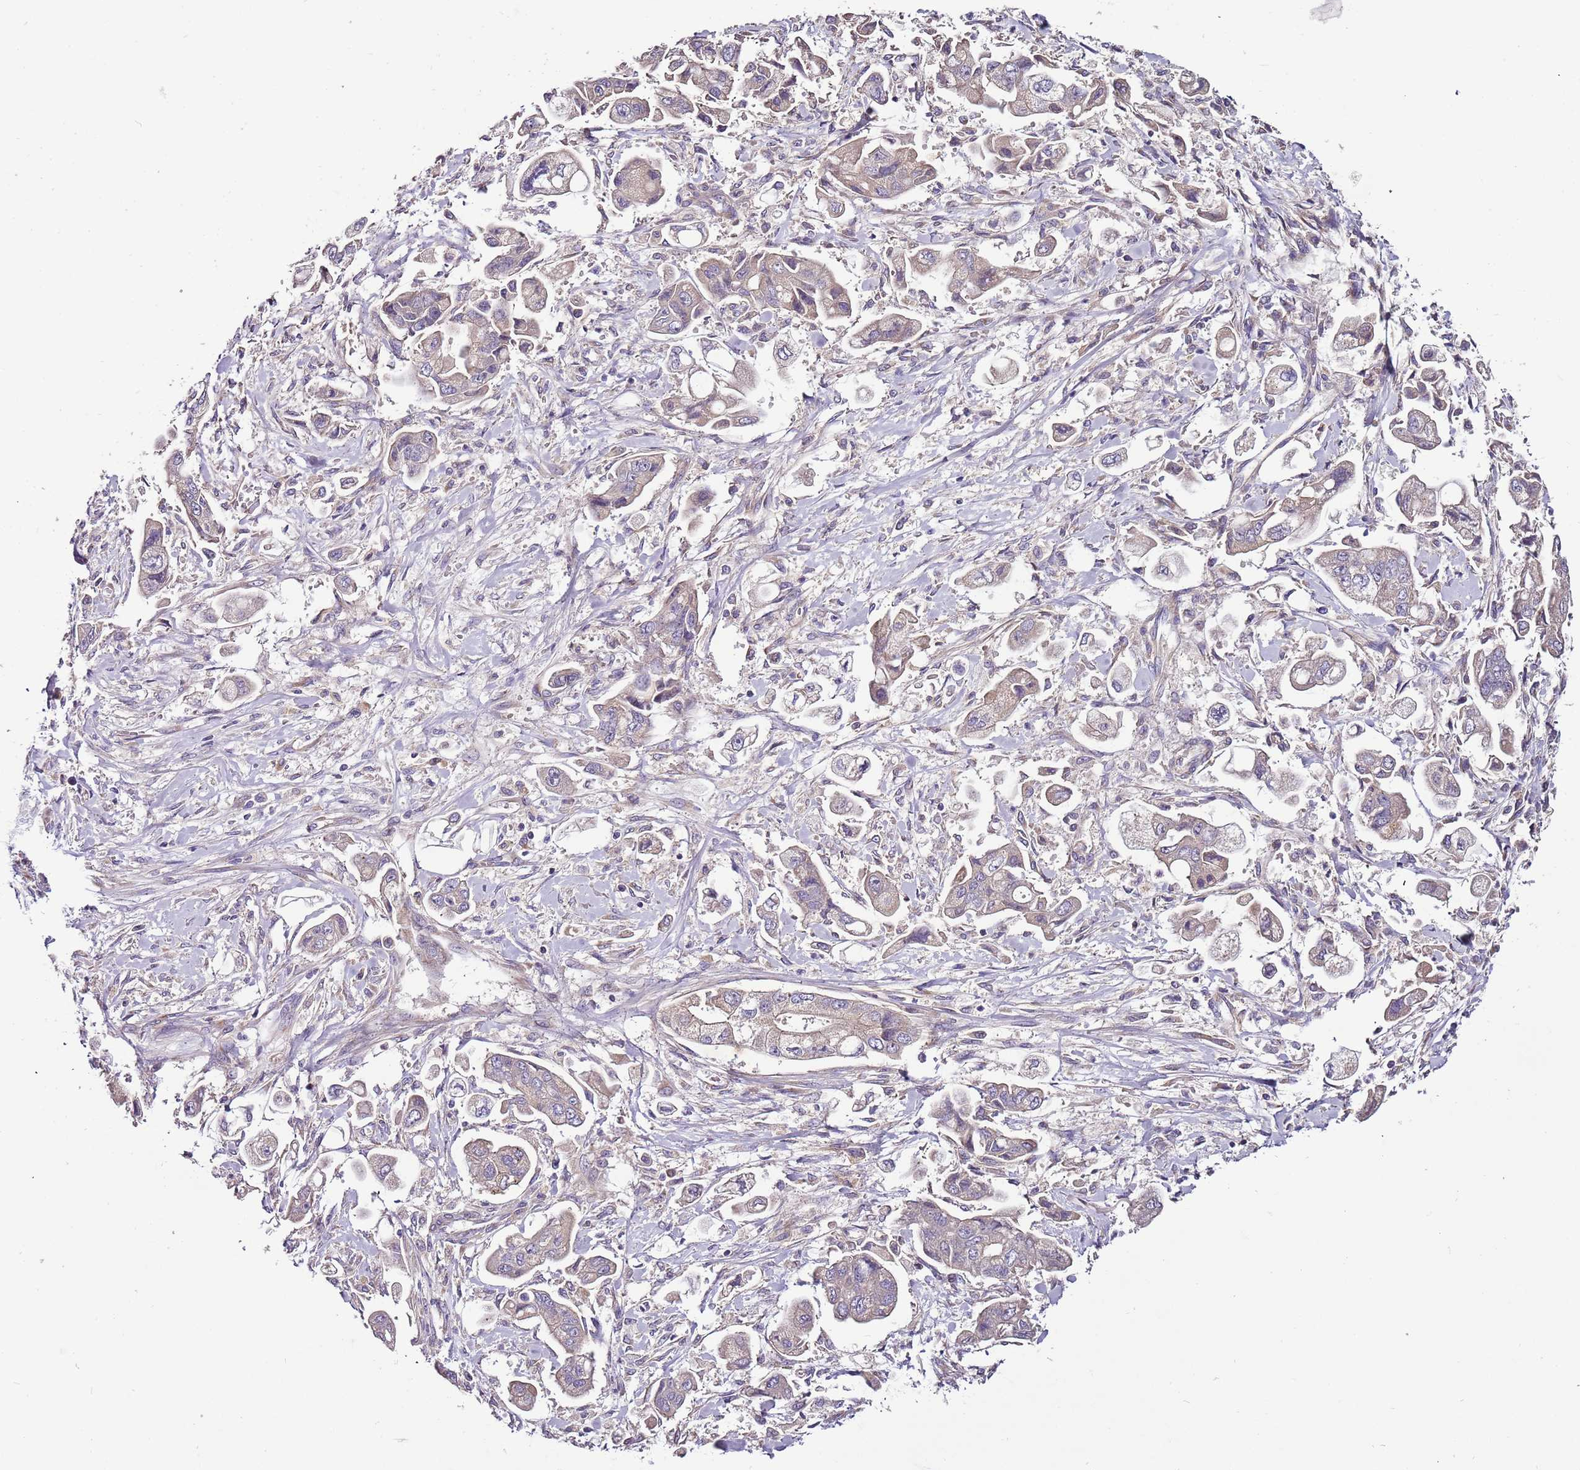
{"staining": {"intensity": "weak", "quantity": "25%-75%", "location": "cytoplasmic/membranous"}, "tissue": "stomach cancer", "cell_type": "Tumor cells", "image_type": "cancer", "snomed": [{"axis": "morphology", "description": "Adenocarcinoma, NOS"}, {"axis": "topography", "description": "Stomach"}], "caption": "Stomach cancer (adenocarcinoma) stained for a protein shows weak cytoplasmic/membranous positivity in tumor cells.", "gene": "FAM20A", "patient": {"sex": "male", "age": 62}}